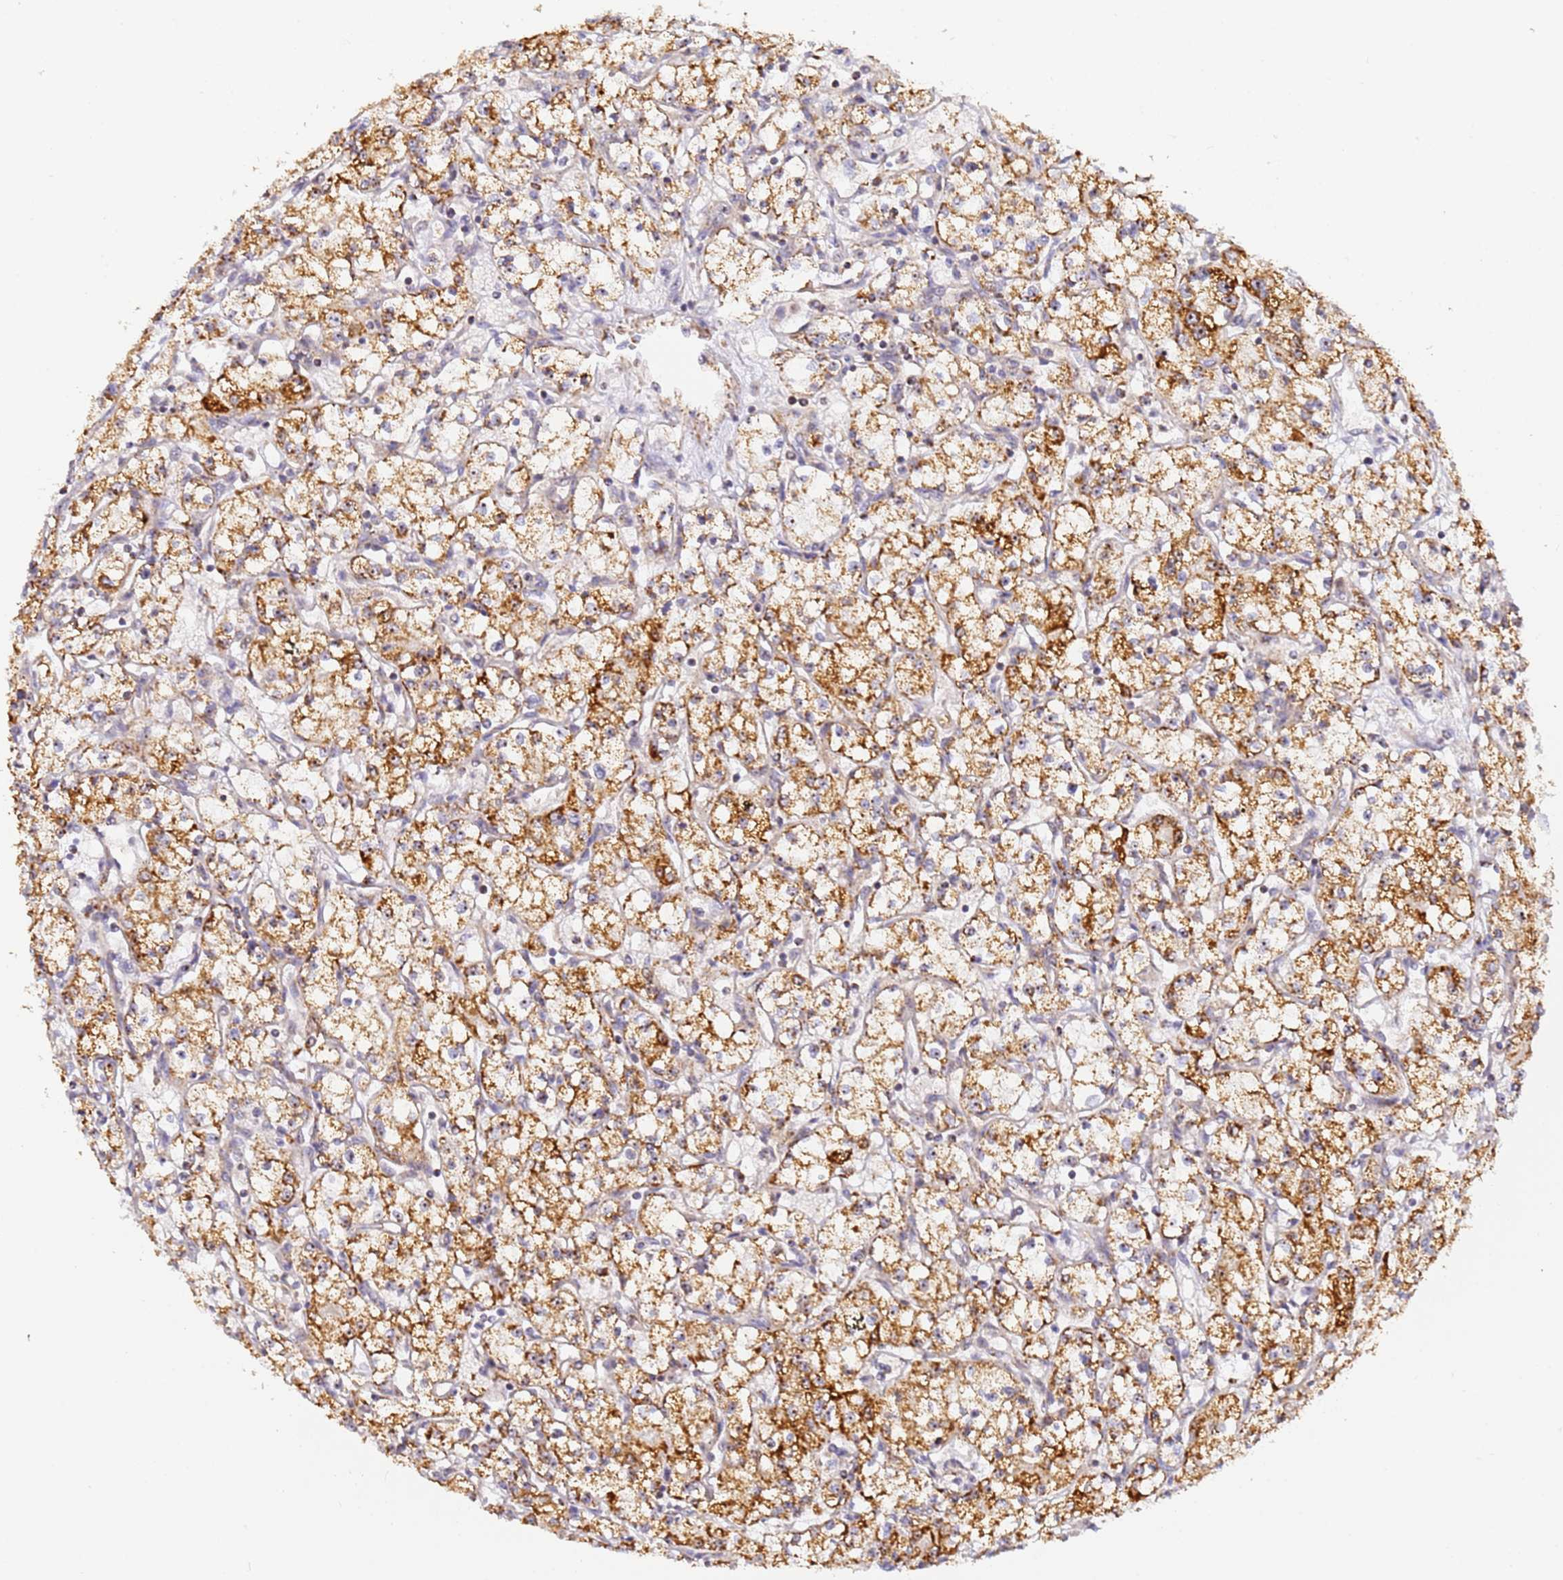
{"staining": {"intensity": "moderate", "quantity": ">75%", "location": "cytoplasmic/membranous"}, "tissue": "renal cancer", "cell_type": "Tumor cells", "image_type": "cancer", "snomed": [{"axis": "morphology", "description": "Adenocarcinoma, NOS"}, {"axis": "topography", "description": "Kidney"}], "caption": "An IHC image of neoplastic tissue is shown. Protein staining in brown shows moderate cytoplasmic/membranous positivity in renal cancer (adenocarcinoma) within tumor cells.", "gene": "FRG2C", "patient": {"sex": "male", "age": 59}}